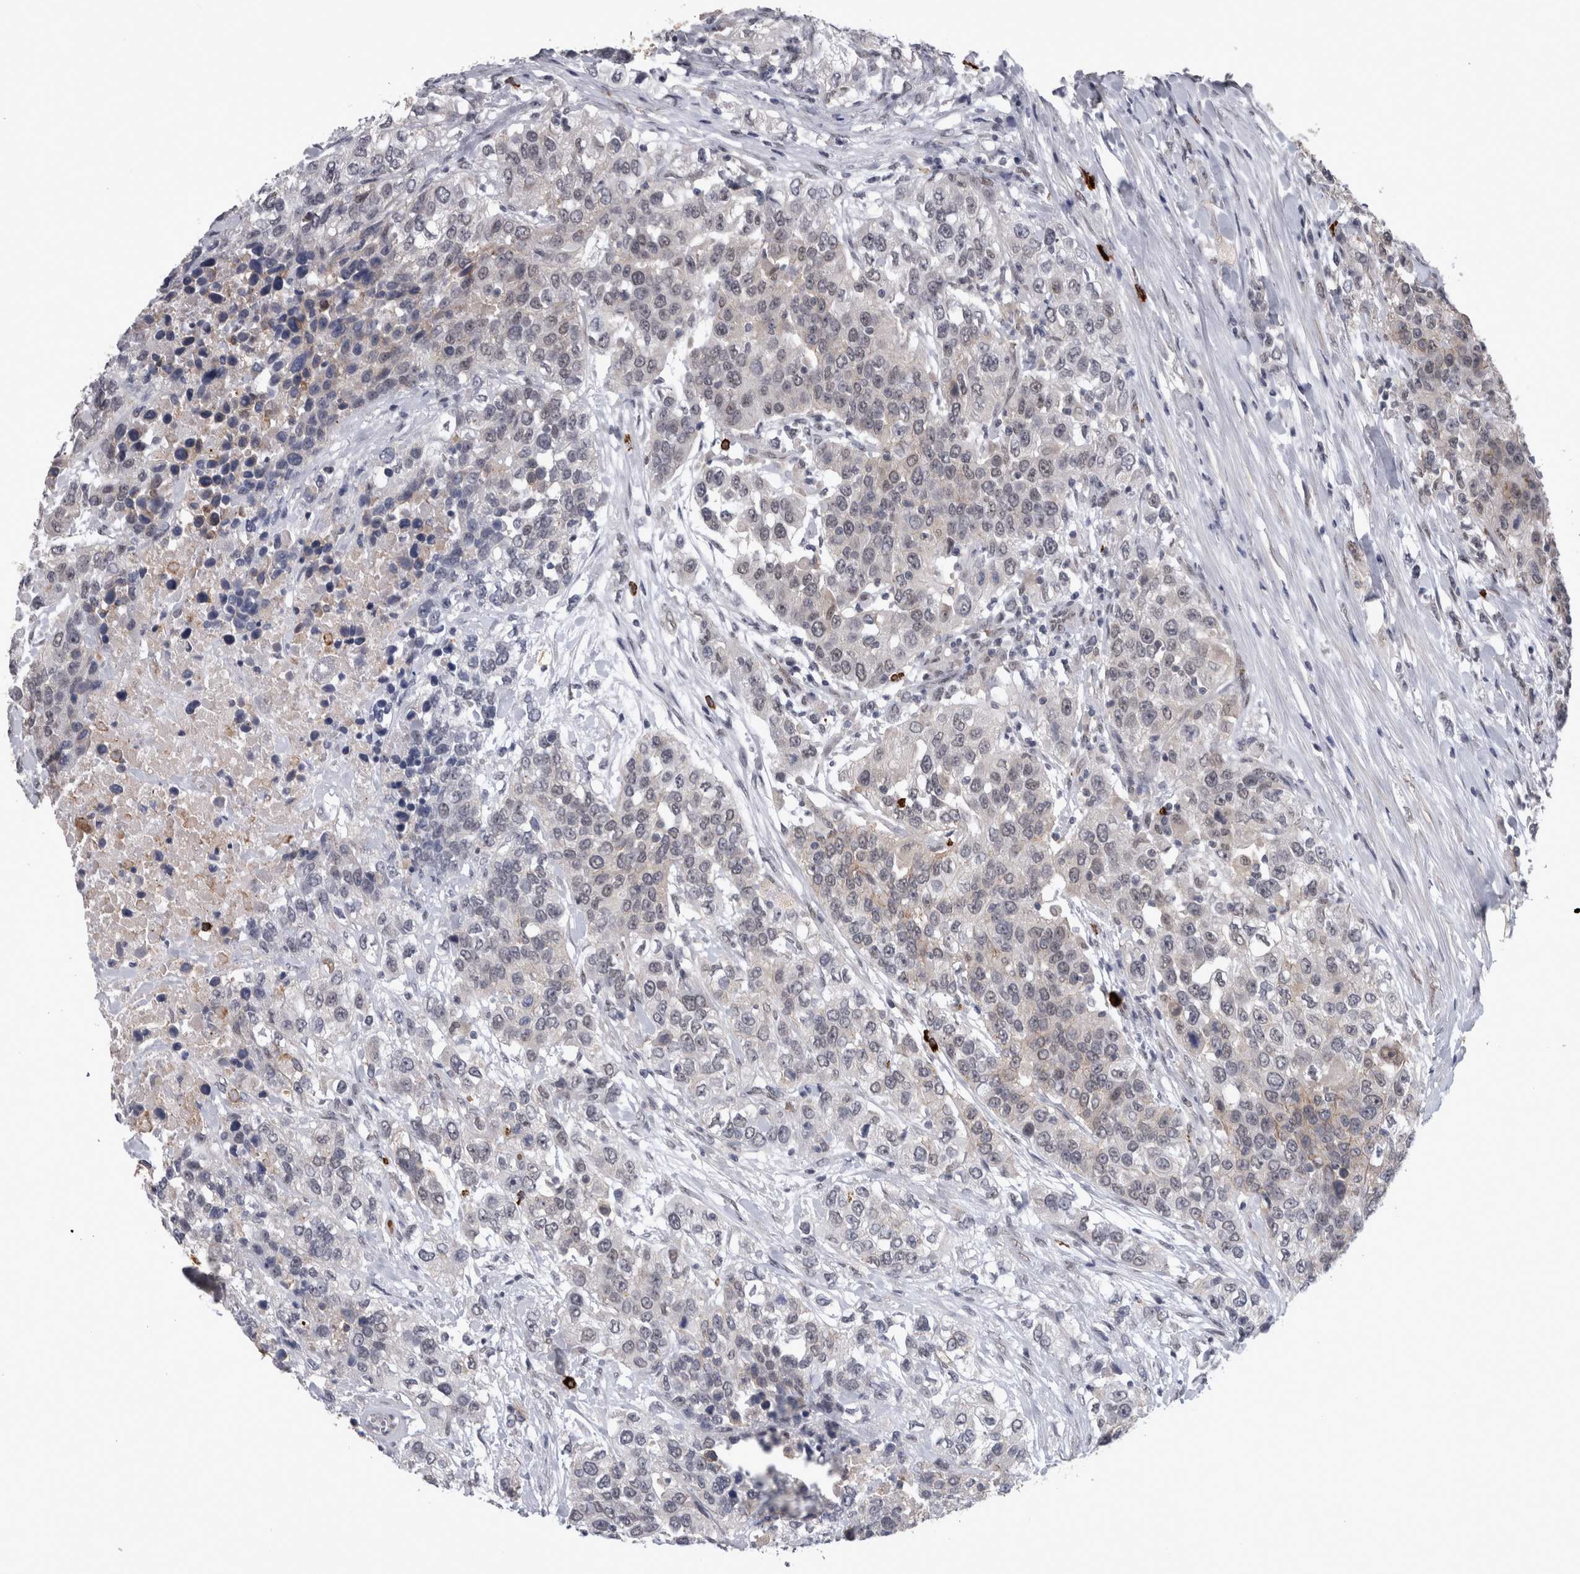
{"staining": {"intensity": "negative", "quantity": "none", "location": "none"}, "tissue": "urothelial cancer", "cell_type": "Tumor cells", "image_type": "cancer", "snomed": [{"axis": "morphology", "description": "Urothelial carcinoma, High grade"}, {"axis": "topography", "description": "Urinary bladder"}], "caption": "Immunohistochemistry photomicrograph of human urothelial cancer stained for a protein (brown), which exhibits no staining in tumor cells.", "gene": "PEBP4", "patient": {"sex": "female", "age": 80}}